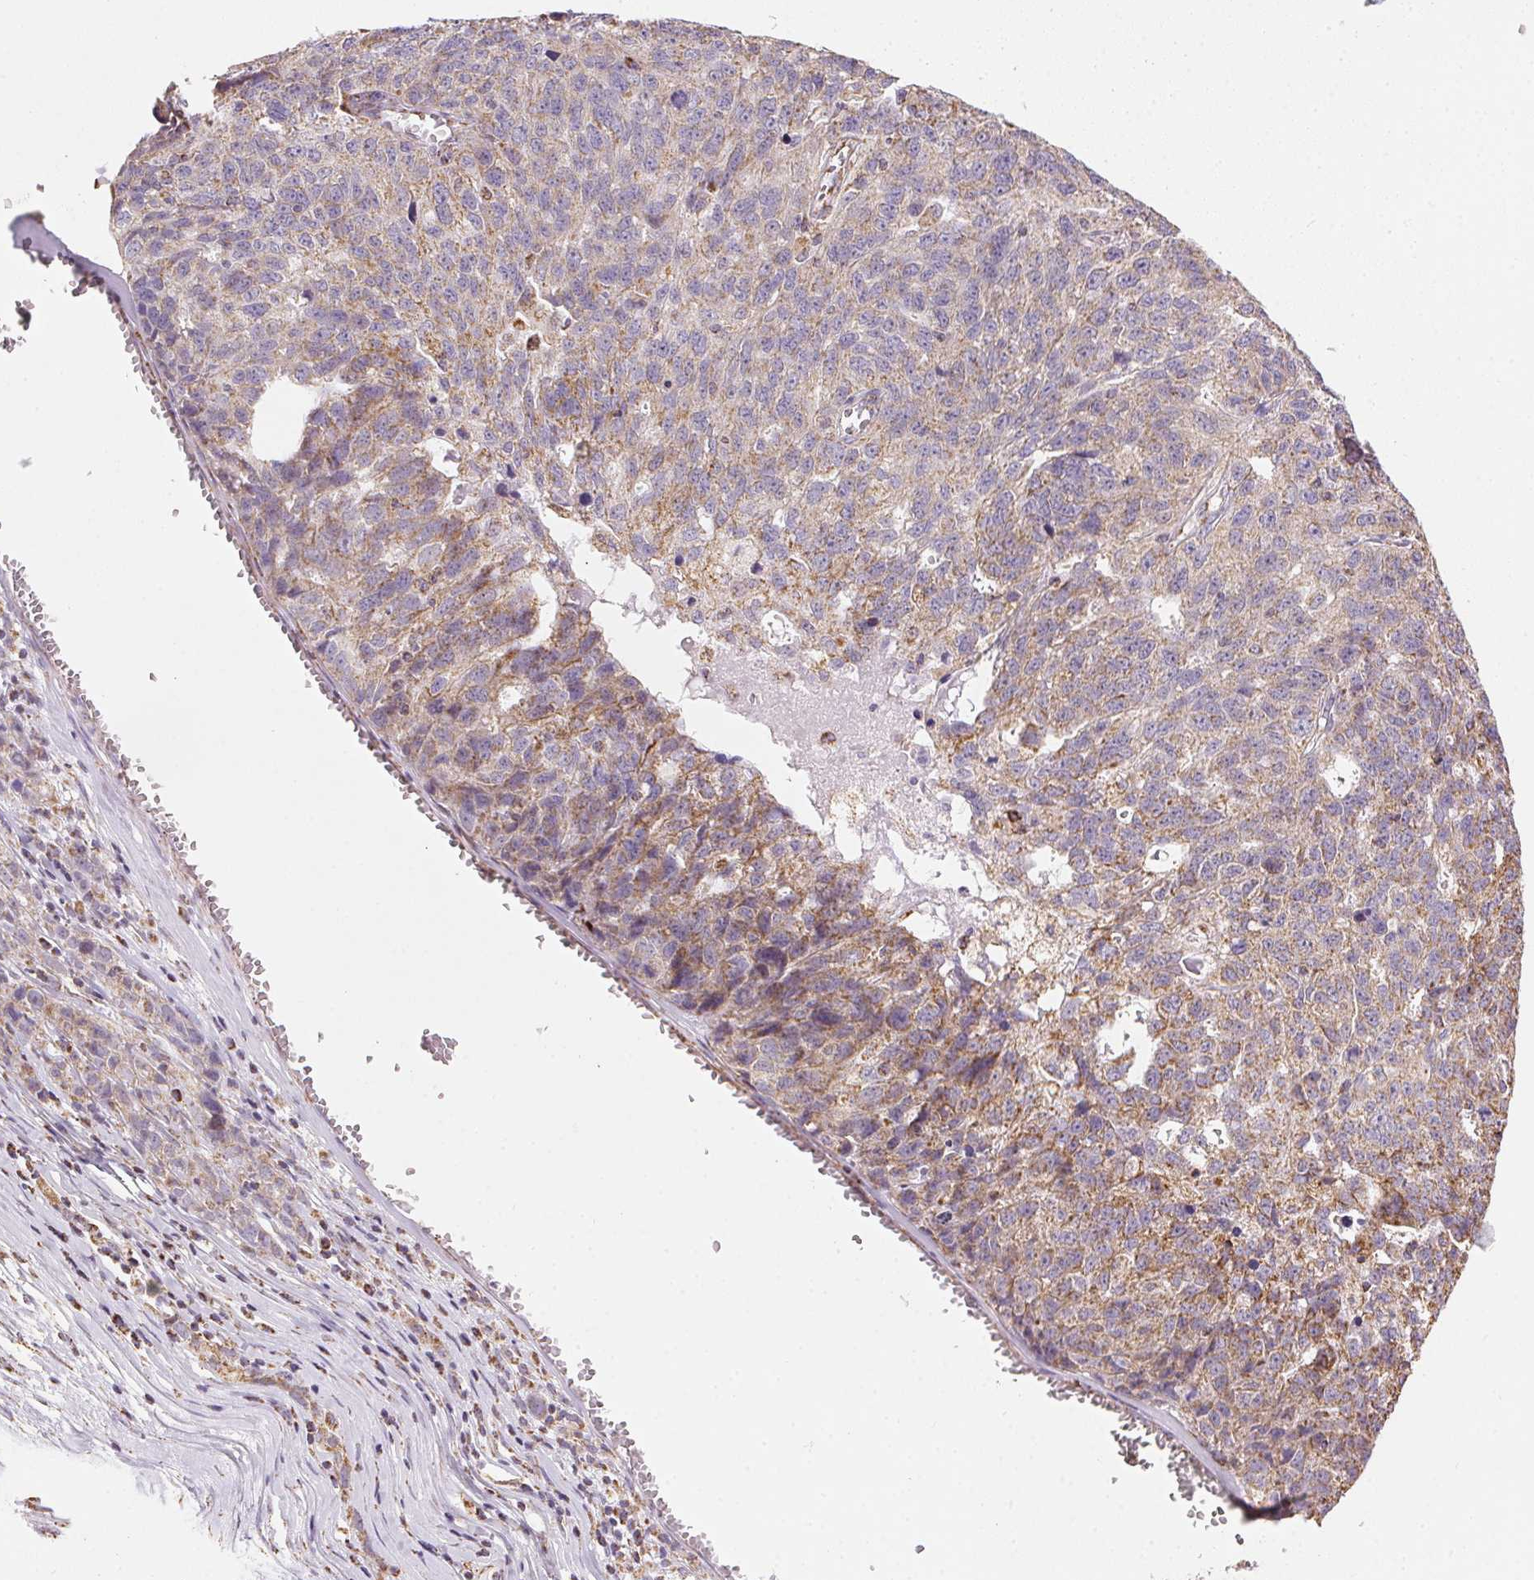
{"staining": {"intensity": "moderate", "quantity": "25%-75%", "location": "cytoplasmic/membranous"}, "tissue": "ovarian cancer", "cell_type": "Tumor cells", "image_type": "cancer", "snomed": [{"axis": "morphology", "description": "Cystadenocarcinoma, serous, NOS"}, {"axis": "topography", "description": "Ovary"}], "caption": "Human ovarian cancer (serous cystadenocarcinoma) stained with a protein marker reveals moderate staining in tumor cells.", "gene": "MAPK11", "patient": {"sex": "female", "age": 71}}